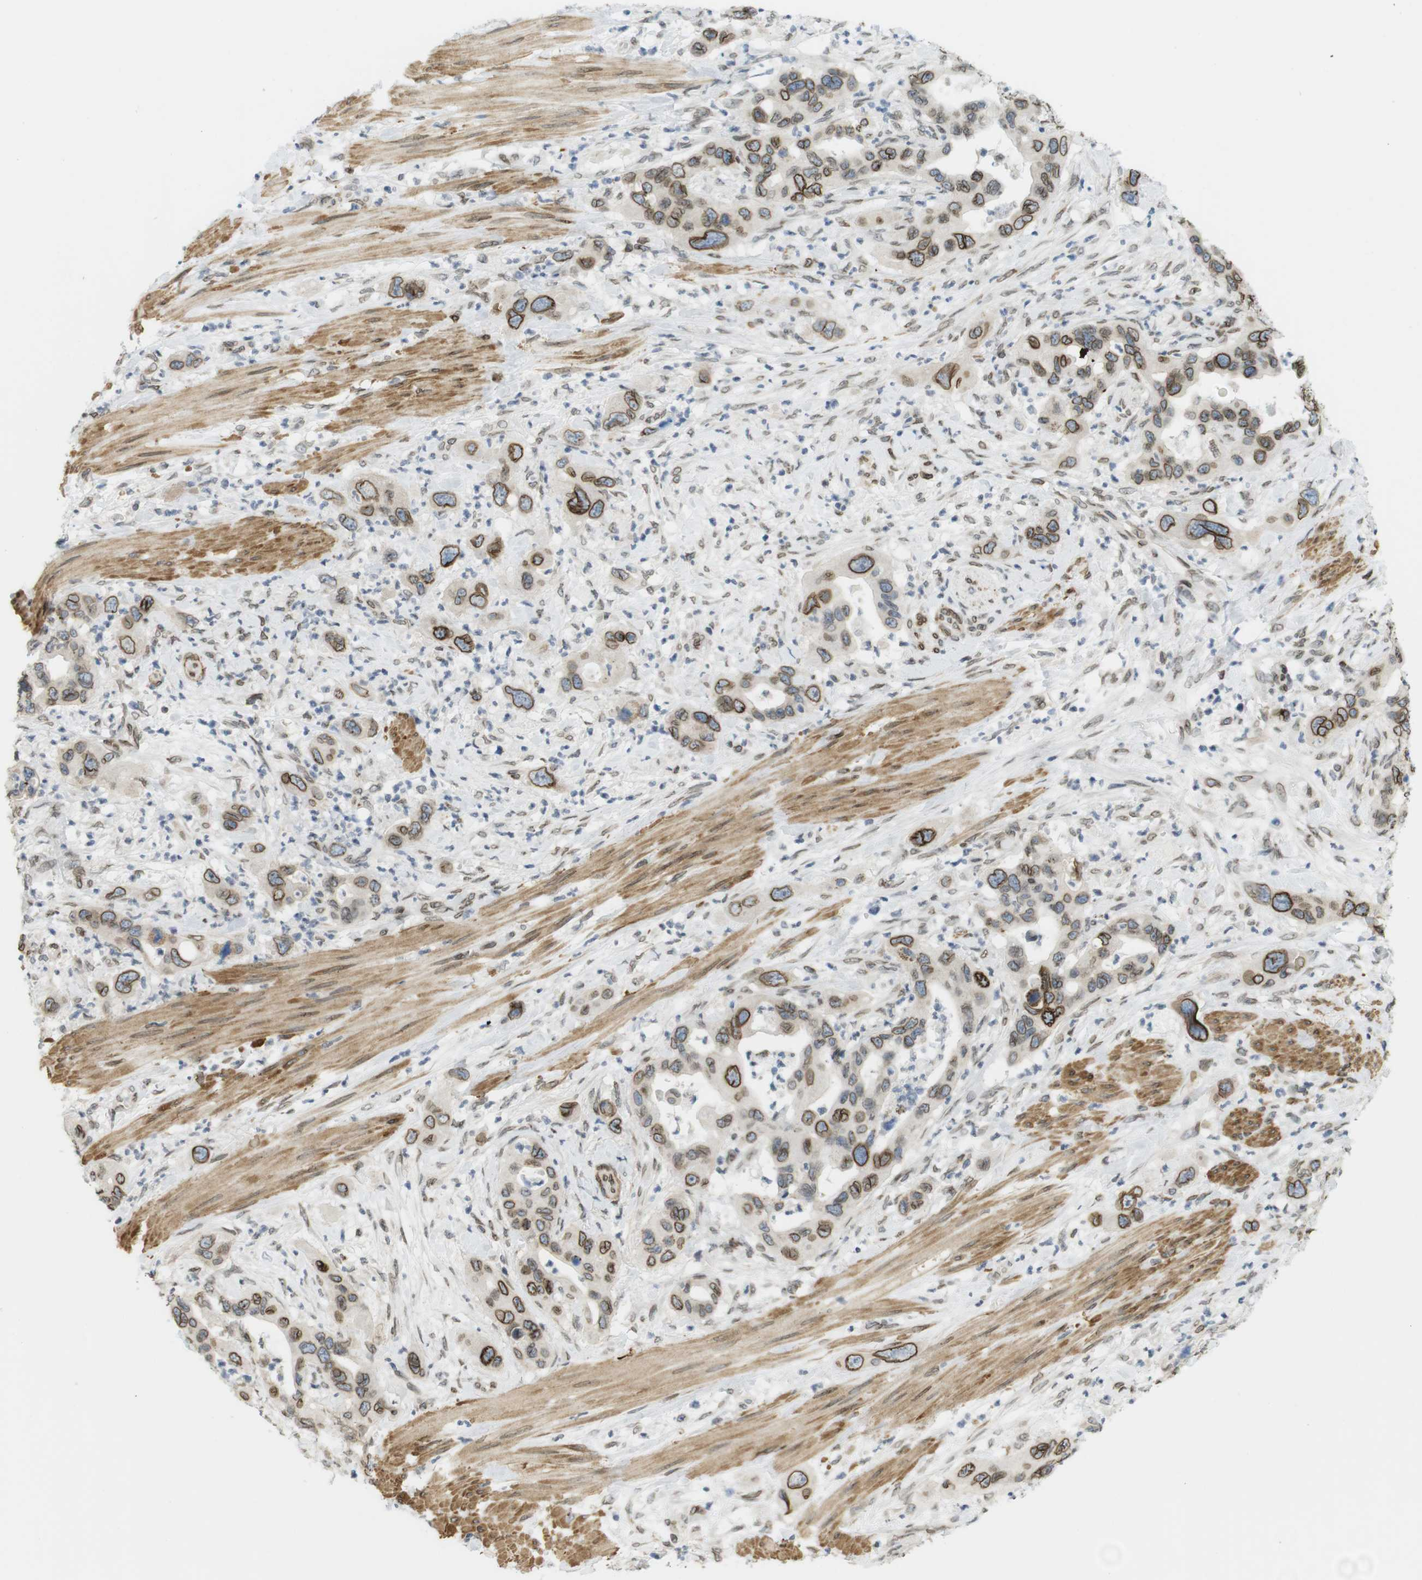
{"staining": {"intensity": "strong", "quantity": ">75%", "location": "cytoplasmic/membranous,nuclear"}, "tissue": "pancreatic cancer", "cell_type": "Tumor cells", "image_type": "cancer", "snomed": [{"axis": "morphology", "description": "Adenocarcinoma, NOS"}, {"axis": "topography", "description": "Pancreas"}], "caption": "This is a histology image of immunohistochemistry (IHC) staining of pancreatic cancer, which shows strong staining in the cytoplasmic/membranous and nuclear of tumor cells.", "gene": "ARL6IP6", "patient": {"sex": "female", "age": 71}}